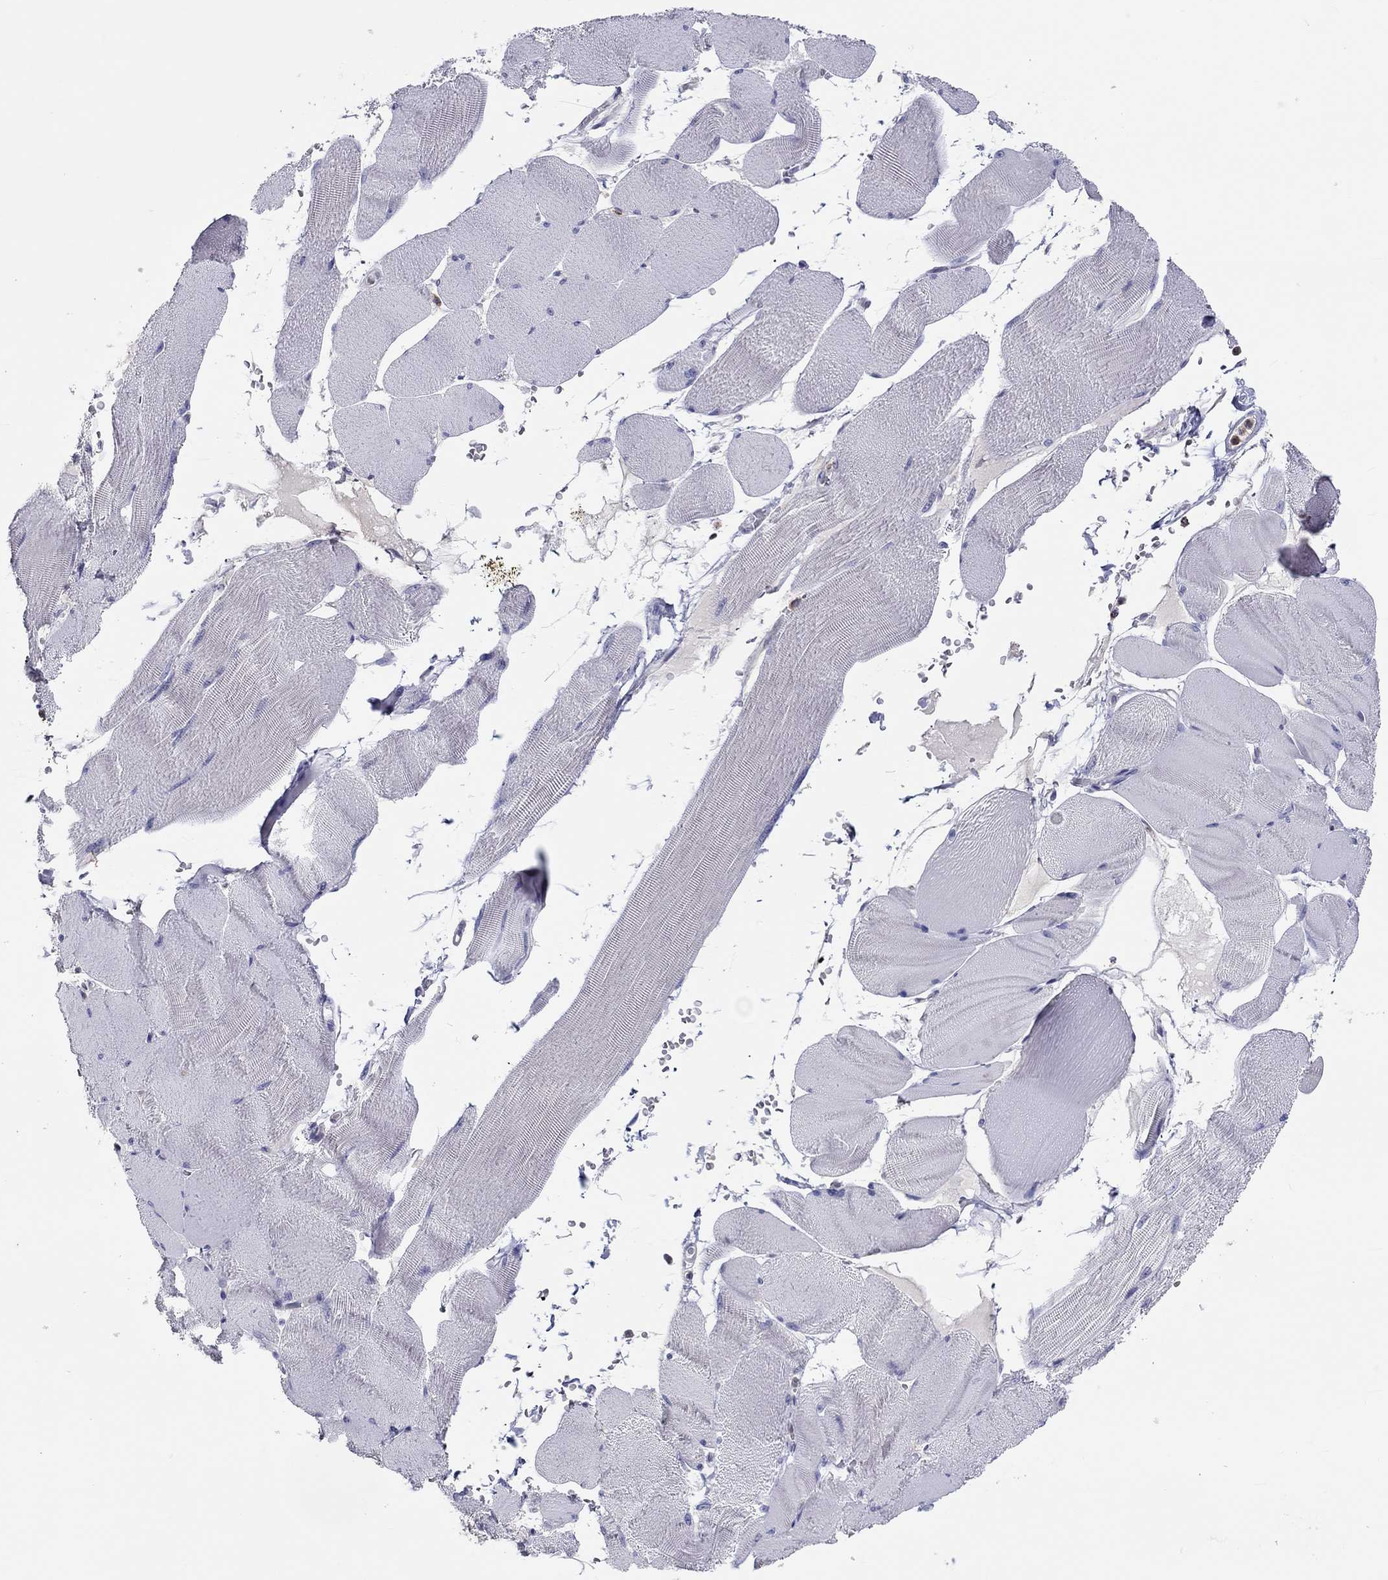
{"staining": {"intensity": "negative", "quantity": "none", "location": "none"}, "tissue": "skeletal muscle", "cell_type": "Myocytes", "image_type": "normal", "snomed": [{"axis": "morphology", "description": "Normal tissue, NOS"}, {"axis": "topography", "description": "Skeletal muscle"}], "caption": "High power microscopy image of an immunohistochemistry (IHC) micrograph of normal skeletal muscle, revealing no significant staining in myocytes. Brightfield microscopy of immunohistochemistry stained with DAB (3,3'-diaminobenzidine) (brown) and hematoxylin (blue), captured at high magnification.", "gene": "ABCG4", "patient": {"sex": "male", "age": 56}}